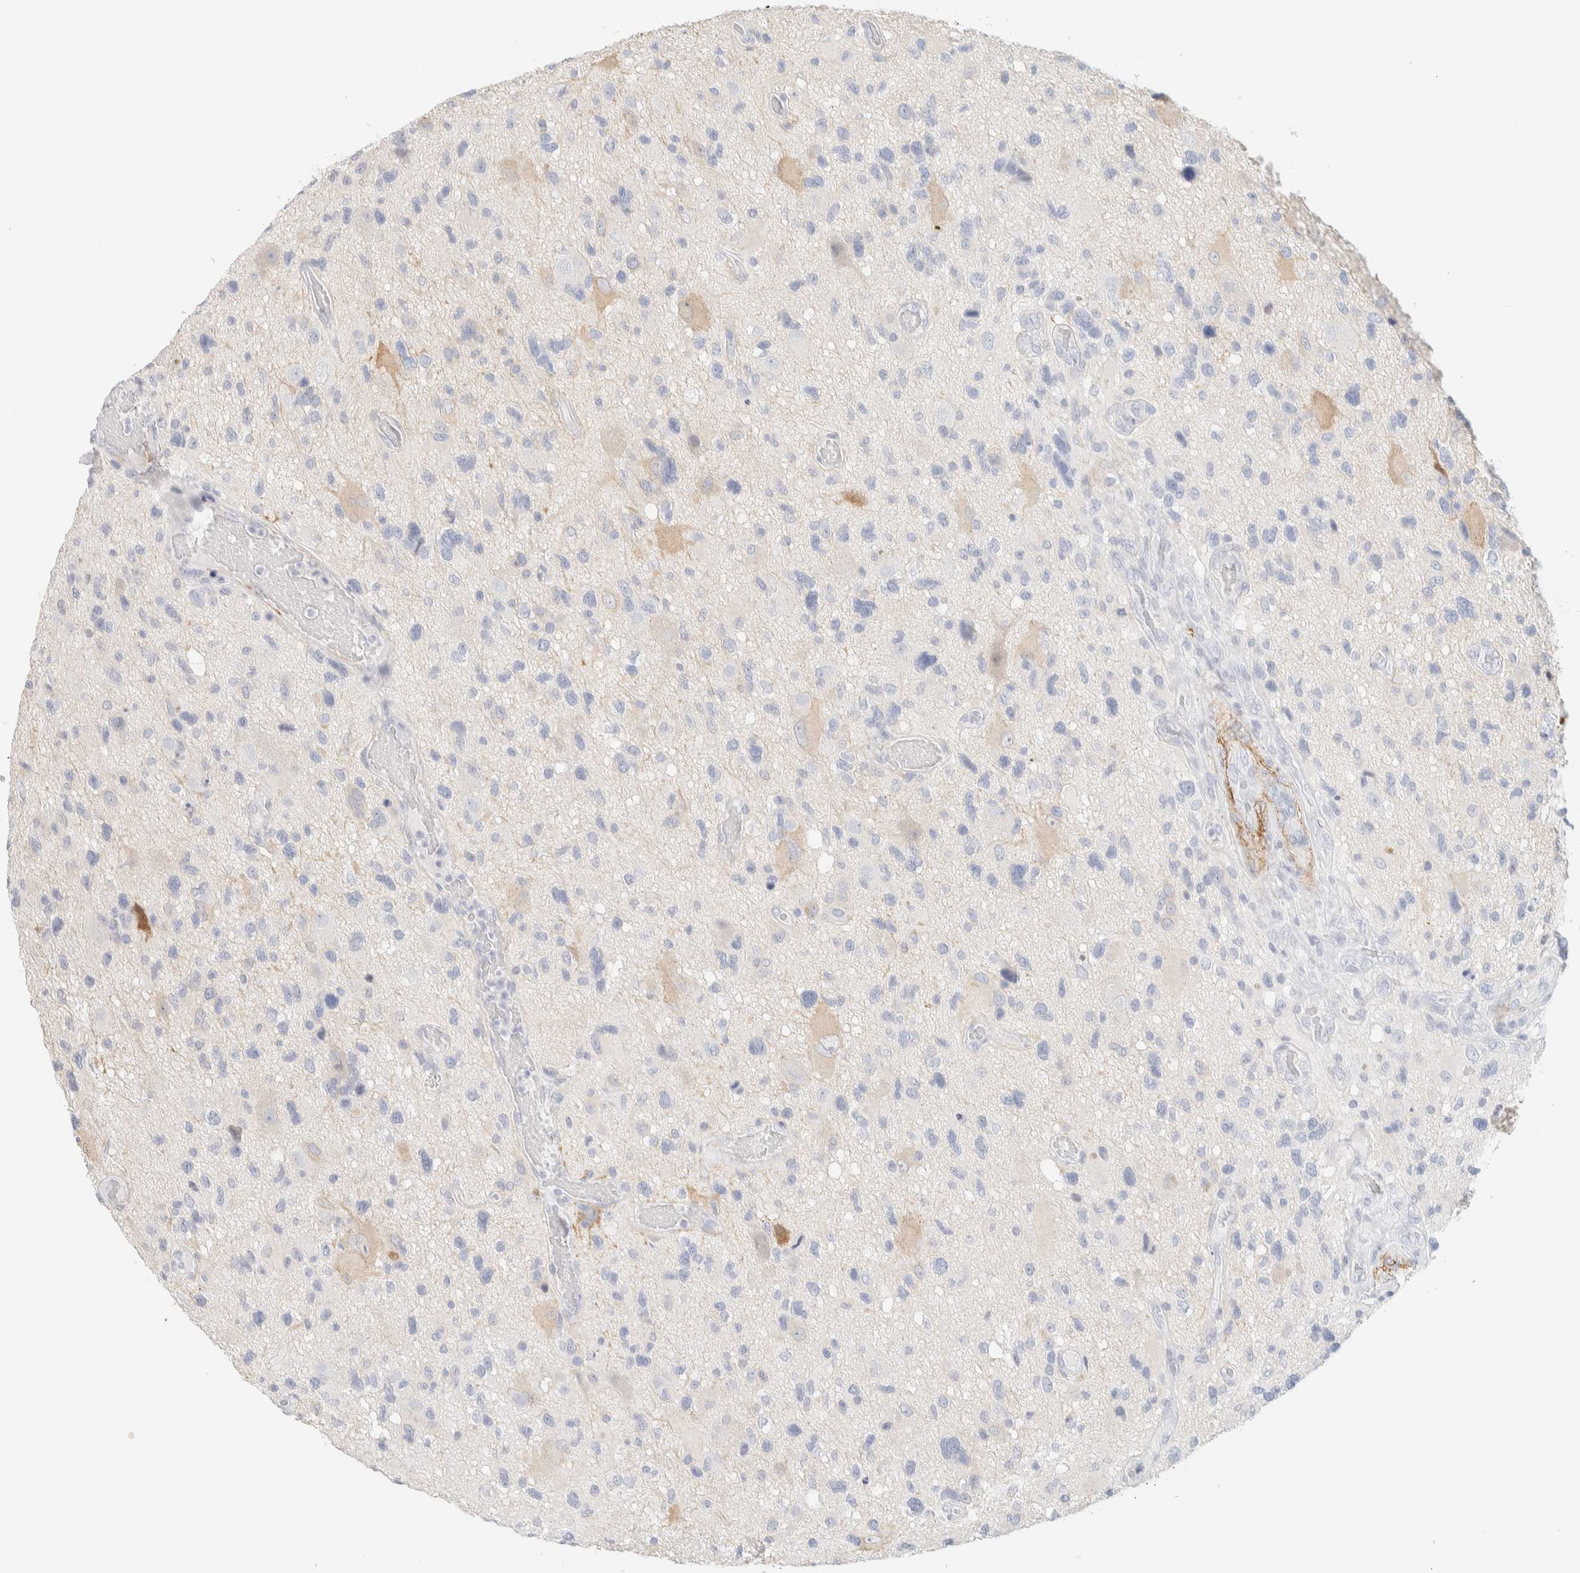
{"staining": {"intensity": "negative", "quantity": "none", "location": "none"}, "tissue": "glioma", "cell_type": "Tumor cells", "image_type": "cancer", "snomed": [{"axis": "morphology", "description": "Glioma, malignant, High grade"}, {"axis": "topography", "description": "Brain"}], "caption": "The IHC image has no significant staining in tumor cells of high-grade glioma (malignant) tissue.", "gene": "AFMID", "patient": {"sex": "male", "age": 33}}